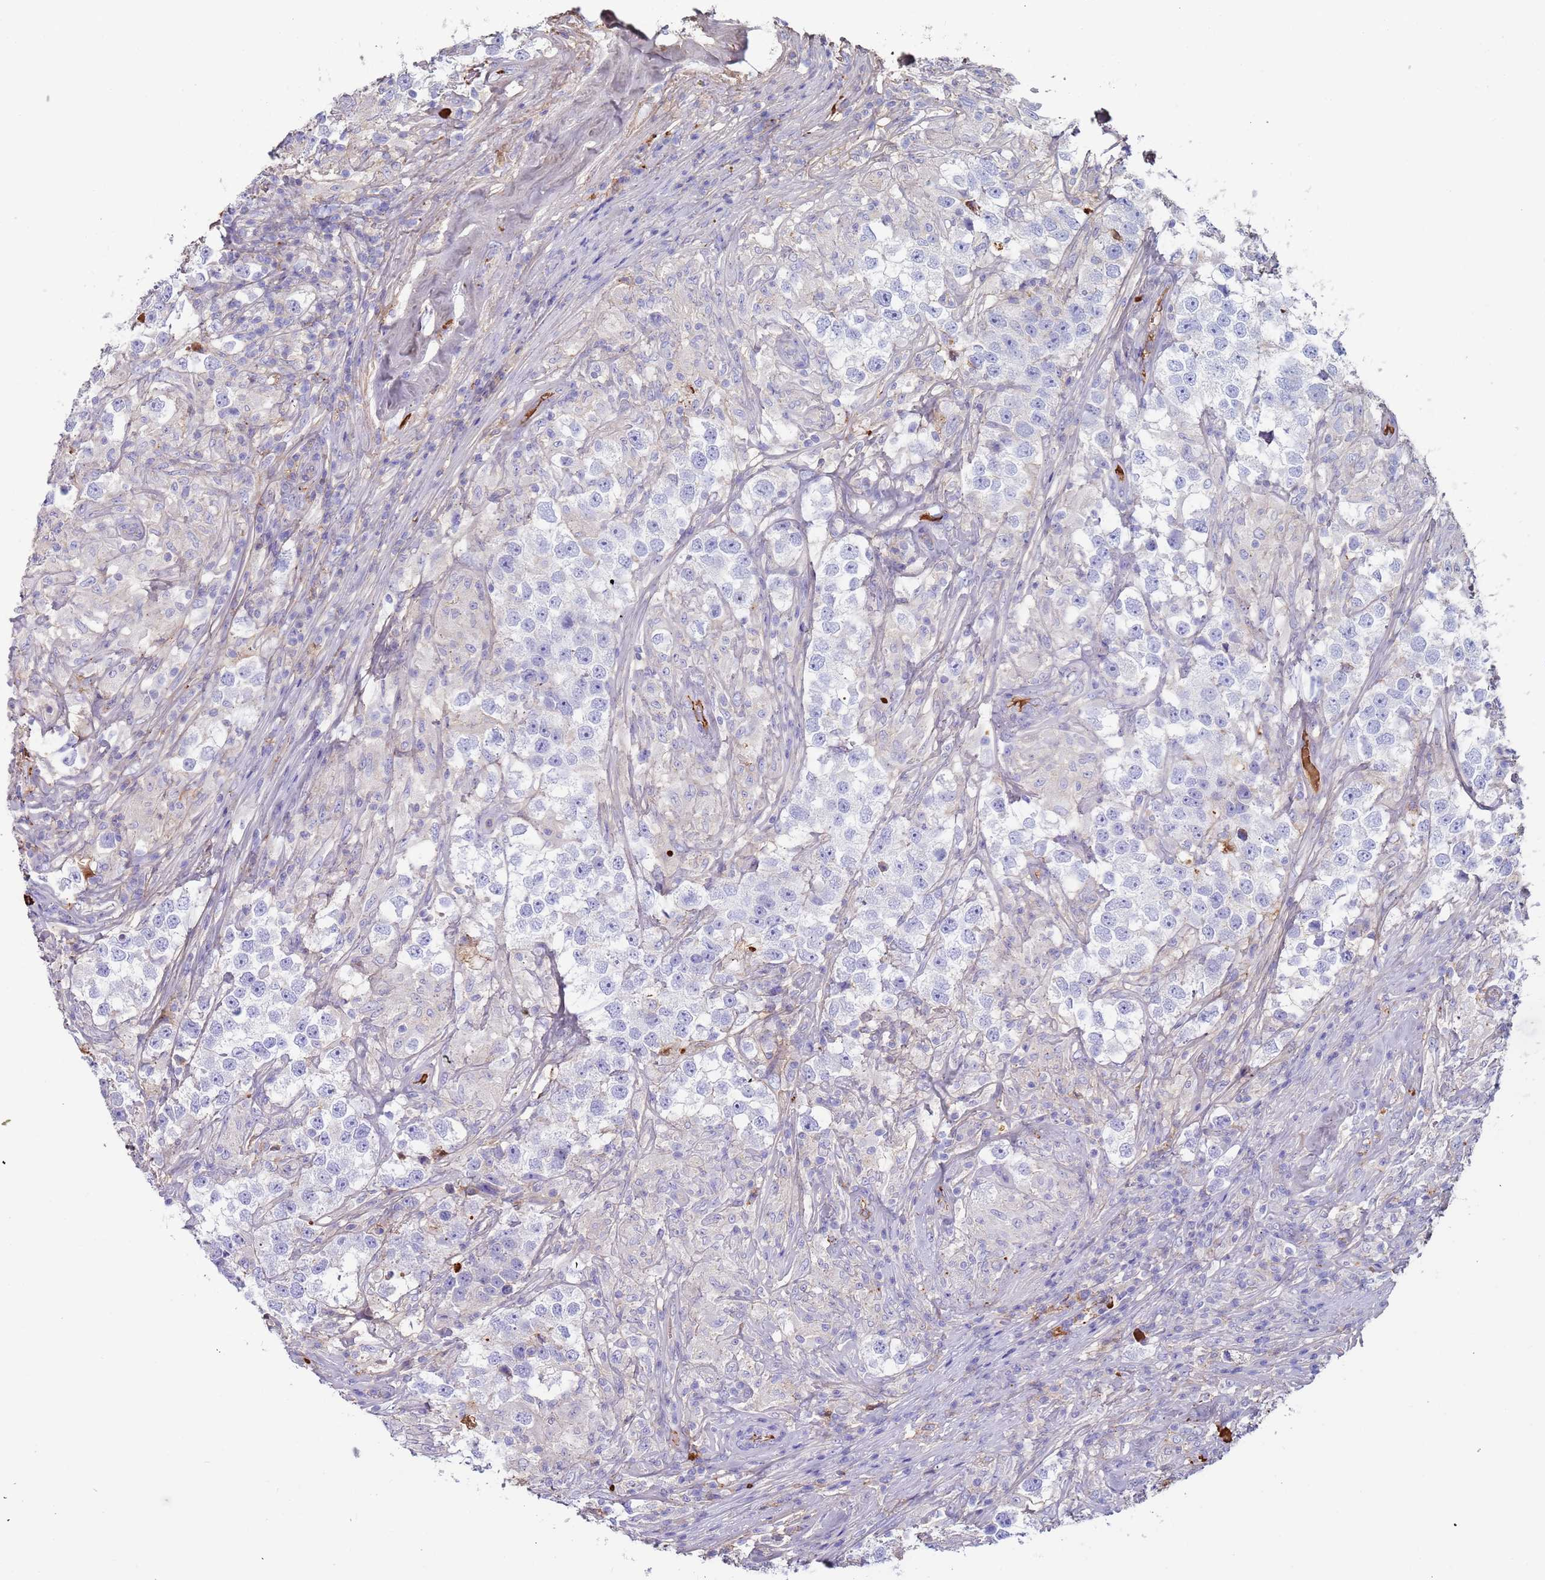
{"staining": {"intensity": "negative", "quantity": "none", "location": "none"}, "tissue": "testis cancer", "cell_type": "Tumor cells", "image_type": "cancer", "snomed": [{"axis": "morphology", "description": "Seminoma, NOS"}, {"axis": "topography", "description": "Testis"}], "caption": "Photomicrograph shows no protein staining in tumor cells of seminoma (testis) tissue. (Brightfield microscopy of DAB (3,3'-diaminobenzidine) IHC at high magnification).", "gene": "CYSLTR2", "patient": {"sex": "male", "age": 46}}